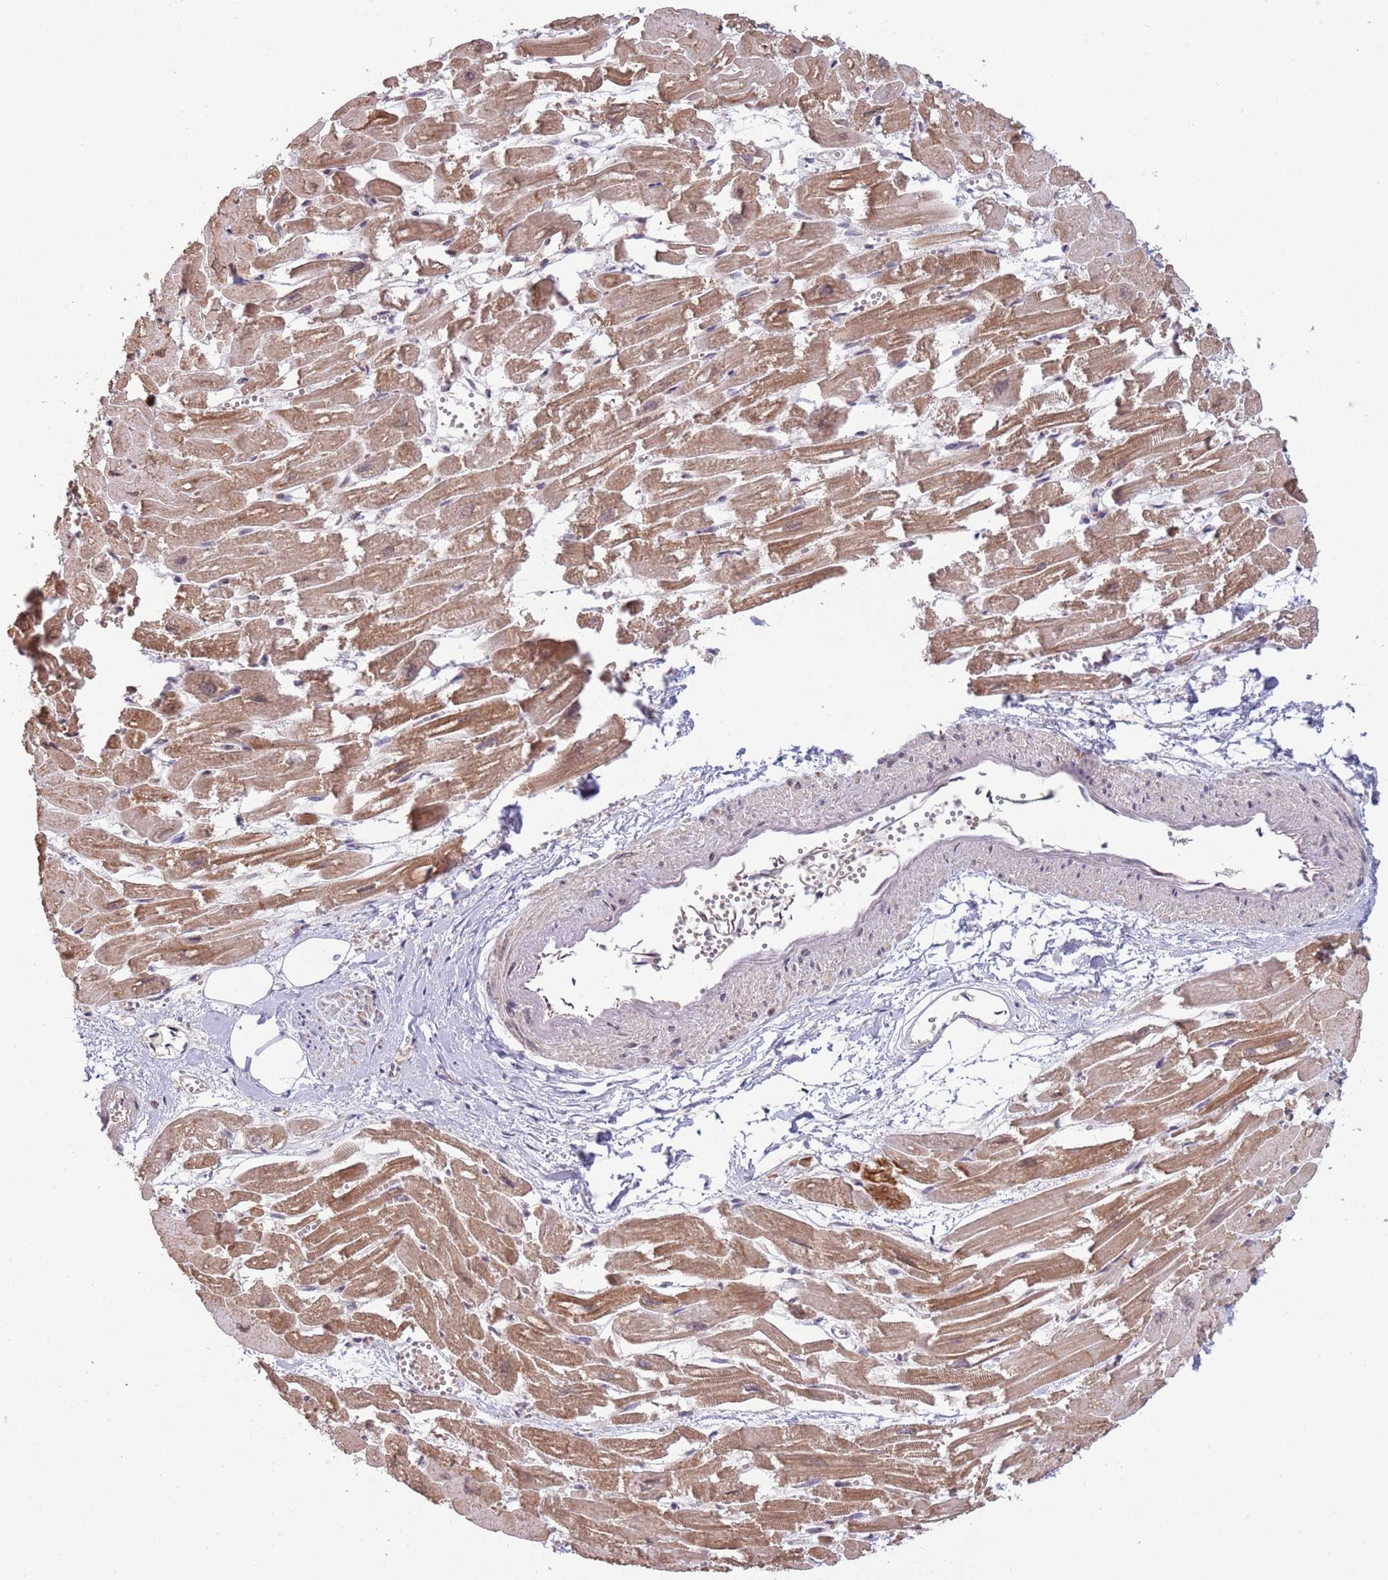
{"staining": {"intensity": "moderate", "quantity": ">75%", "location": "cytoplasmic/membranous,nuclear"}, "tissue": "heart muscle", "cell_type": "Cardiomyocytes", "image_type": "normal", "snomed": [{"axis": "morphology", "description": "Normal tissue, NOS"}, {"axis": "topography", "description": "Heart"}], "caption": "Cardiomyocytes display medium levels of moderate cytoplasmic/membranous,nuclear expression in approximately >75% of cells in normal heart muscle.", "gene": "ZBTB7A", "patient": {"sex": "male", "age": 54}}